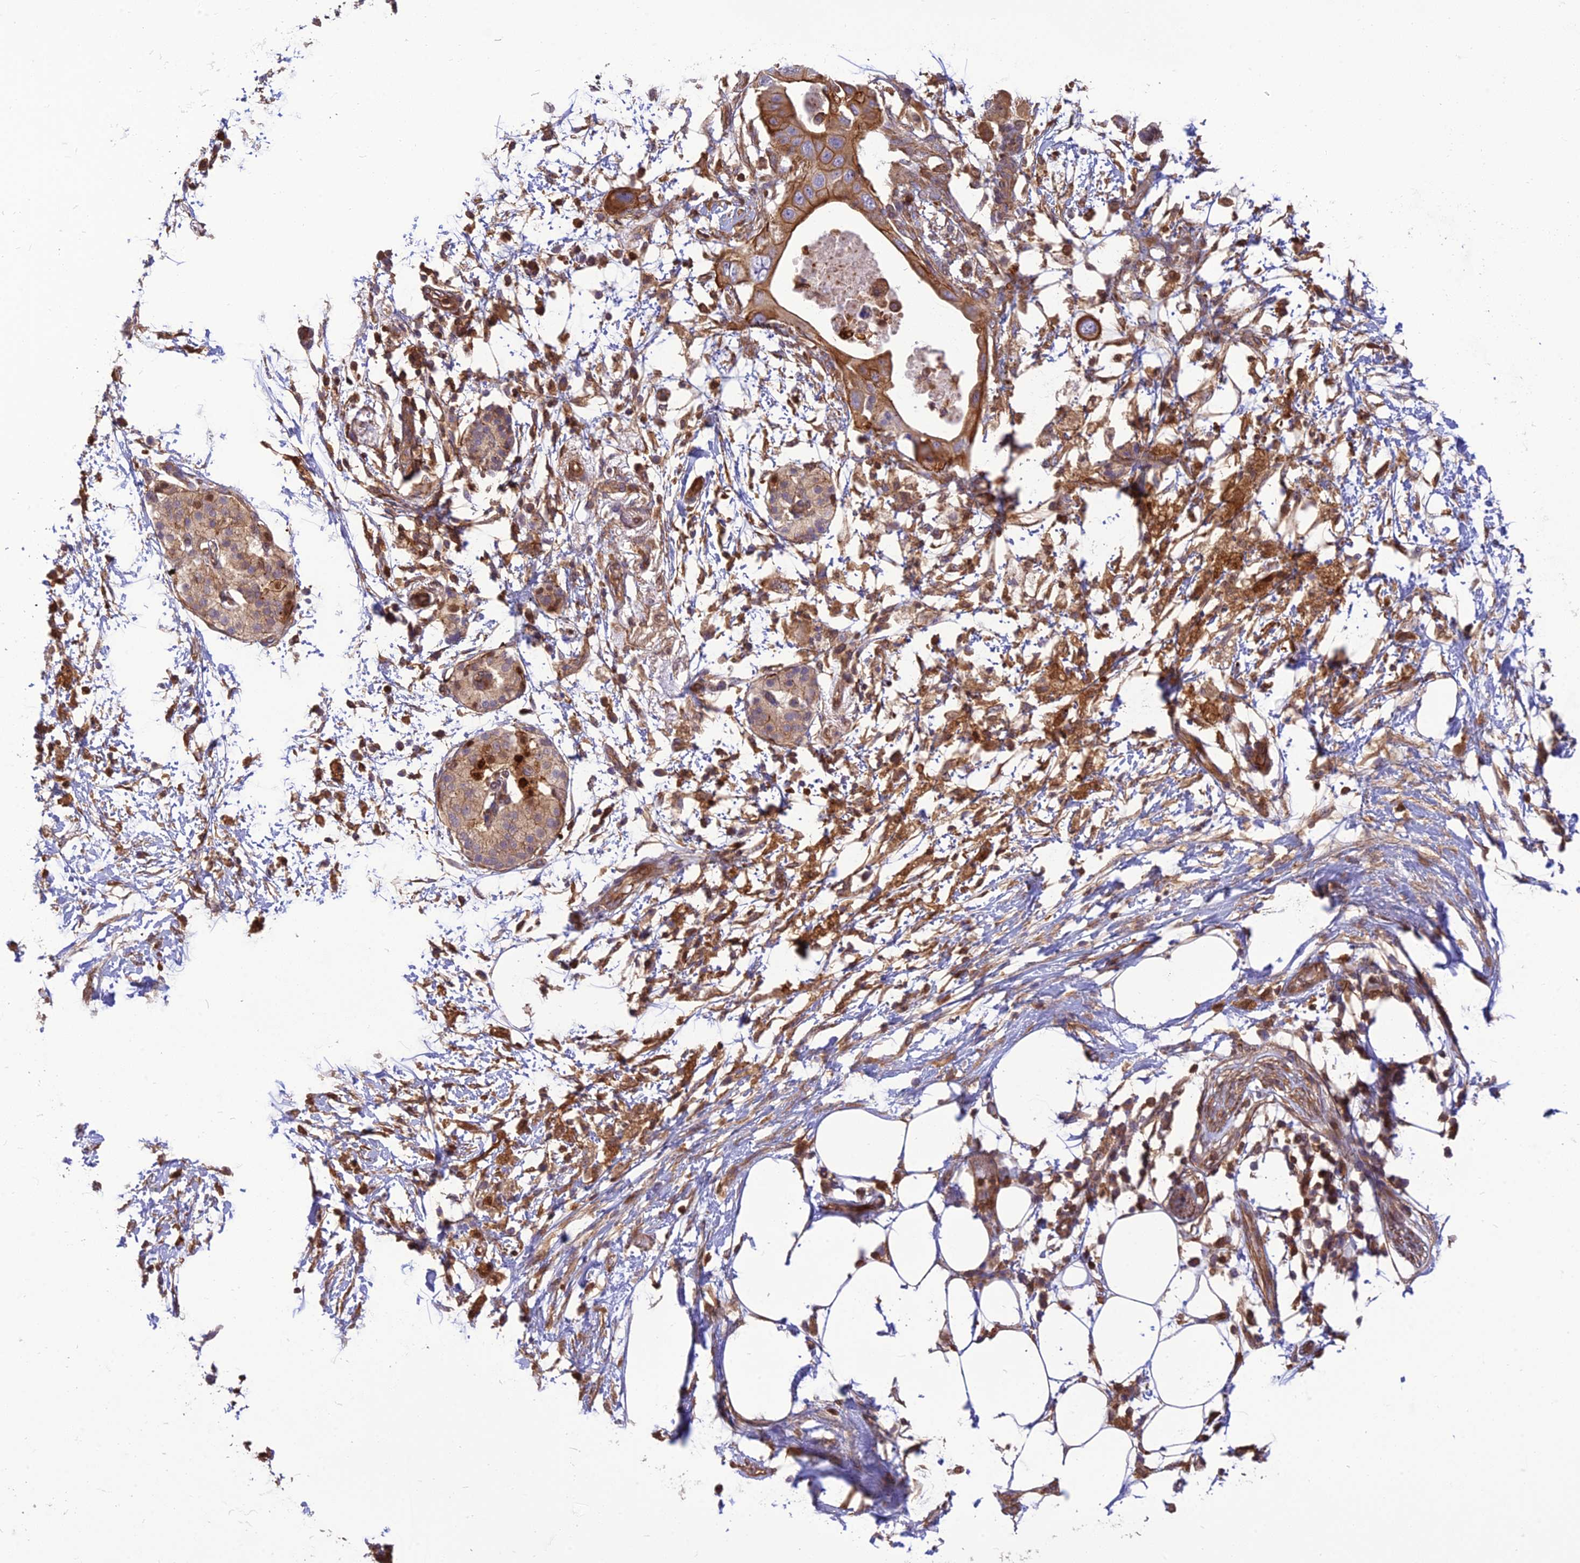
{"staining": {"intensity": "moderate", "quantity": ">75%", "location": "cytoplasmic/membranous"}, "tissue": "pancreatic cancer", "cell_type": "Tumor cells", "image_type": "cancer", "snomed": [{"axis": "morphology", "description": "Adenocarcinoma, NOS"}, {"axis": "topography", "description": "Pancreas"}], "caption": "Immunohistochemistry (IHC) image of pancreatic cancer stained for a protein (brown), which demonstrates medium levels of moderate cytoplasmic/membranous staining in approximately >75% of tumor cells.", "gene": "HPSE2", "patient": {"sex": "male", "age": 68}}